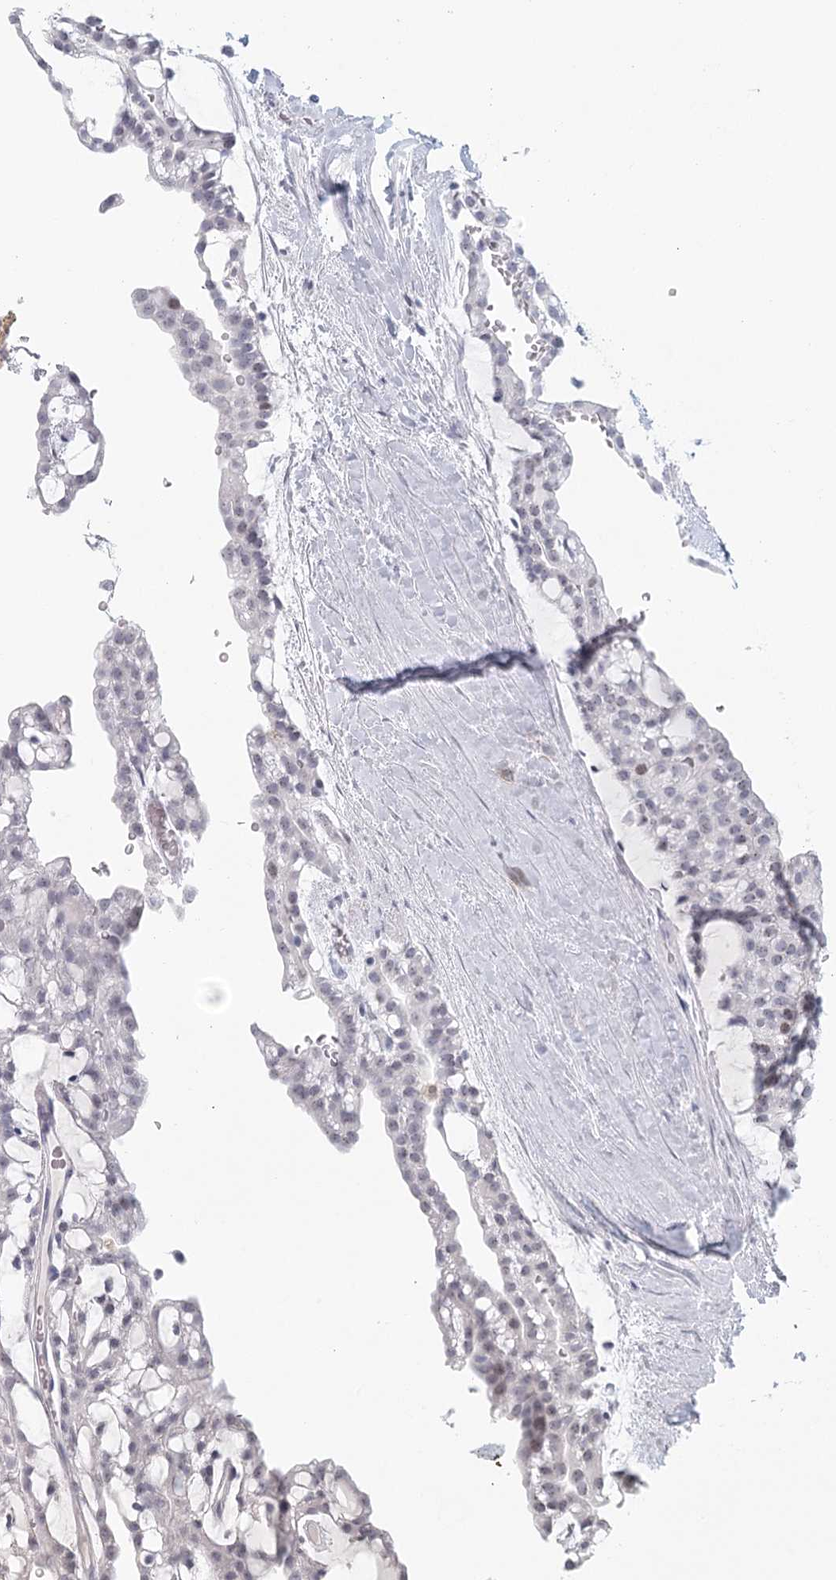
{"staining": {"intensity": "negative", "quantity": "none", "location": "none"}, "tissue": "renal cancer", "cell_type": "Tumor cells", "image_type": "cancer", "snomed": [{"axis": "morphology", "description": "Adenocarcinoma, NOS"}, {"axis": "topography", "description": "Kidney"}], "caption": "Human renal cancer (adenocarcinoma) stained for a protein using IHC demonstrates no positivity in tumor cells.", "gene": "WNT8B", "patient": {"sex": "male", "age": 63}}